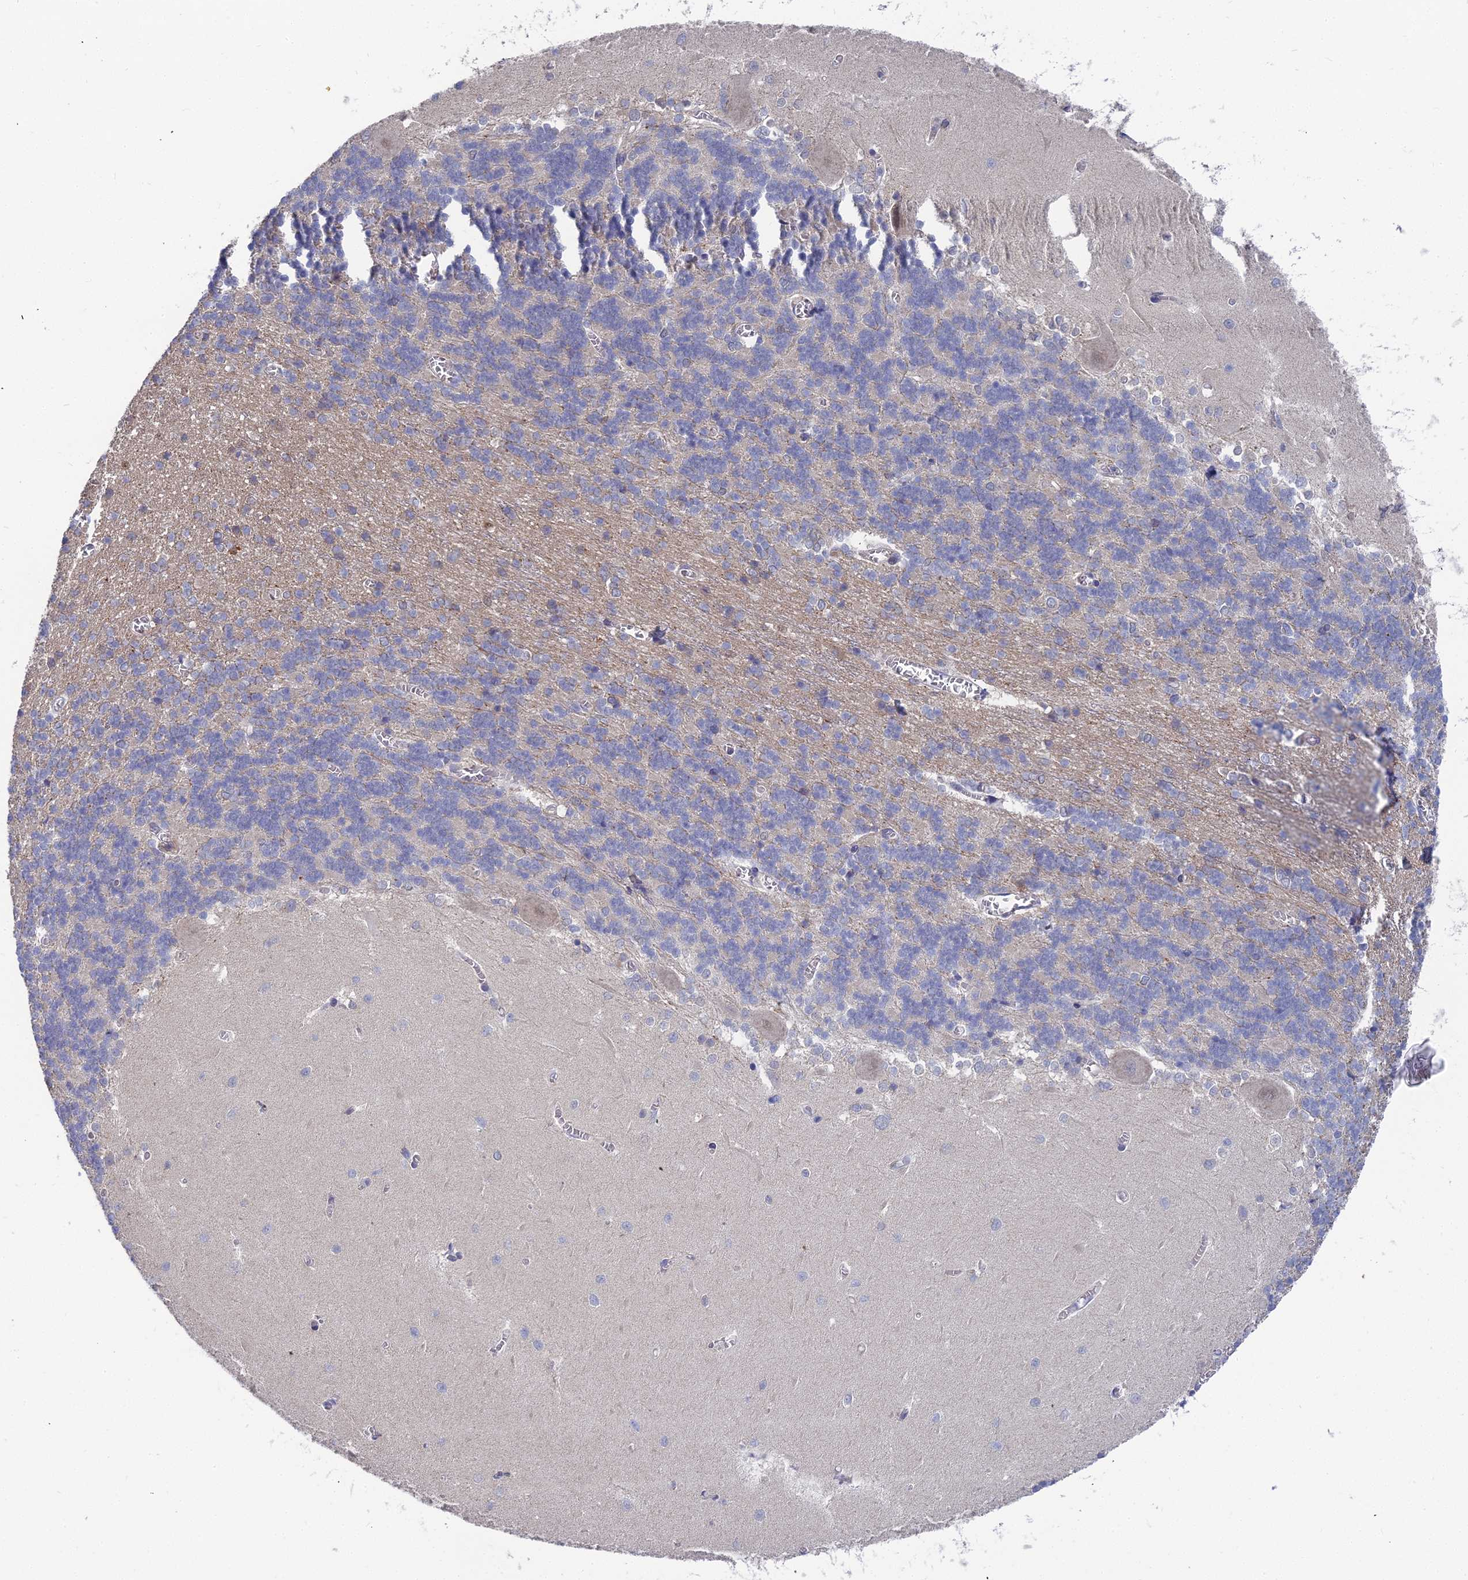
{"staining": {"intensity": "weak", "quantity": "25%-75%", "location": "cytoplasmic/membranous"}, "tissue": "cerebellum", "cell_type": "Cells in granular layer", "image_type": "normal", "snomed": [{"axis": "morphology", "description": "Normal tissue, NOS"}, {"axis": "topography", "description": "Cerebellum"}], "caption": "A brown stain highlights weak cytoplasmic/membranous staining of a protein in cells in granular layer of benign cerebellum. The protein is shown in brown color, while the nuclei are stained blue.", "gene": "RDX", "patient": {"sex": "male", "age": 37}}